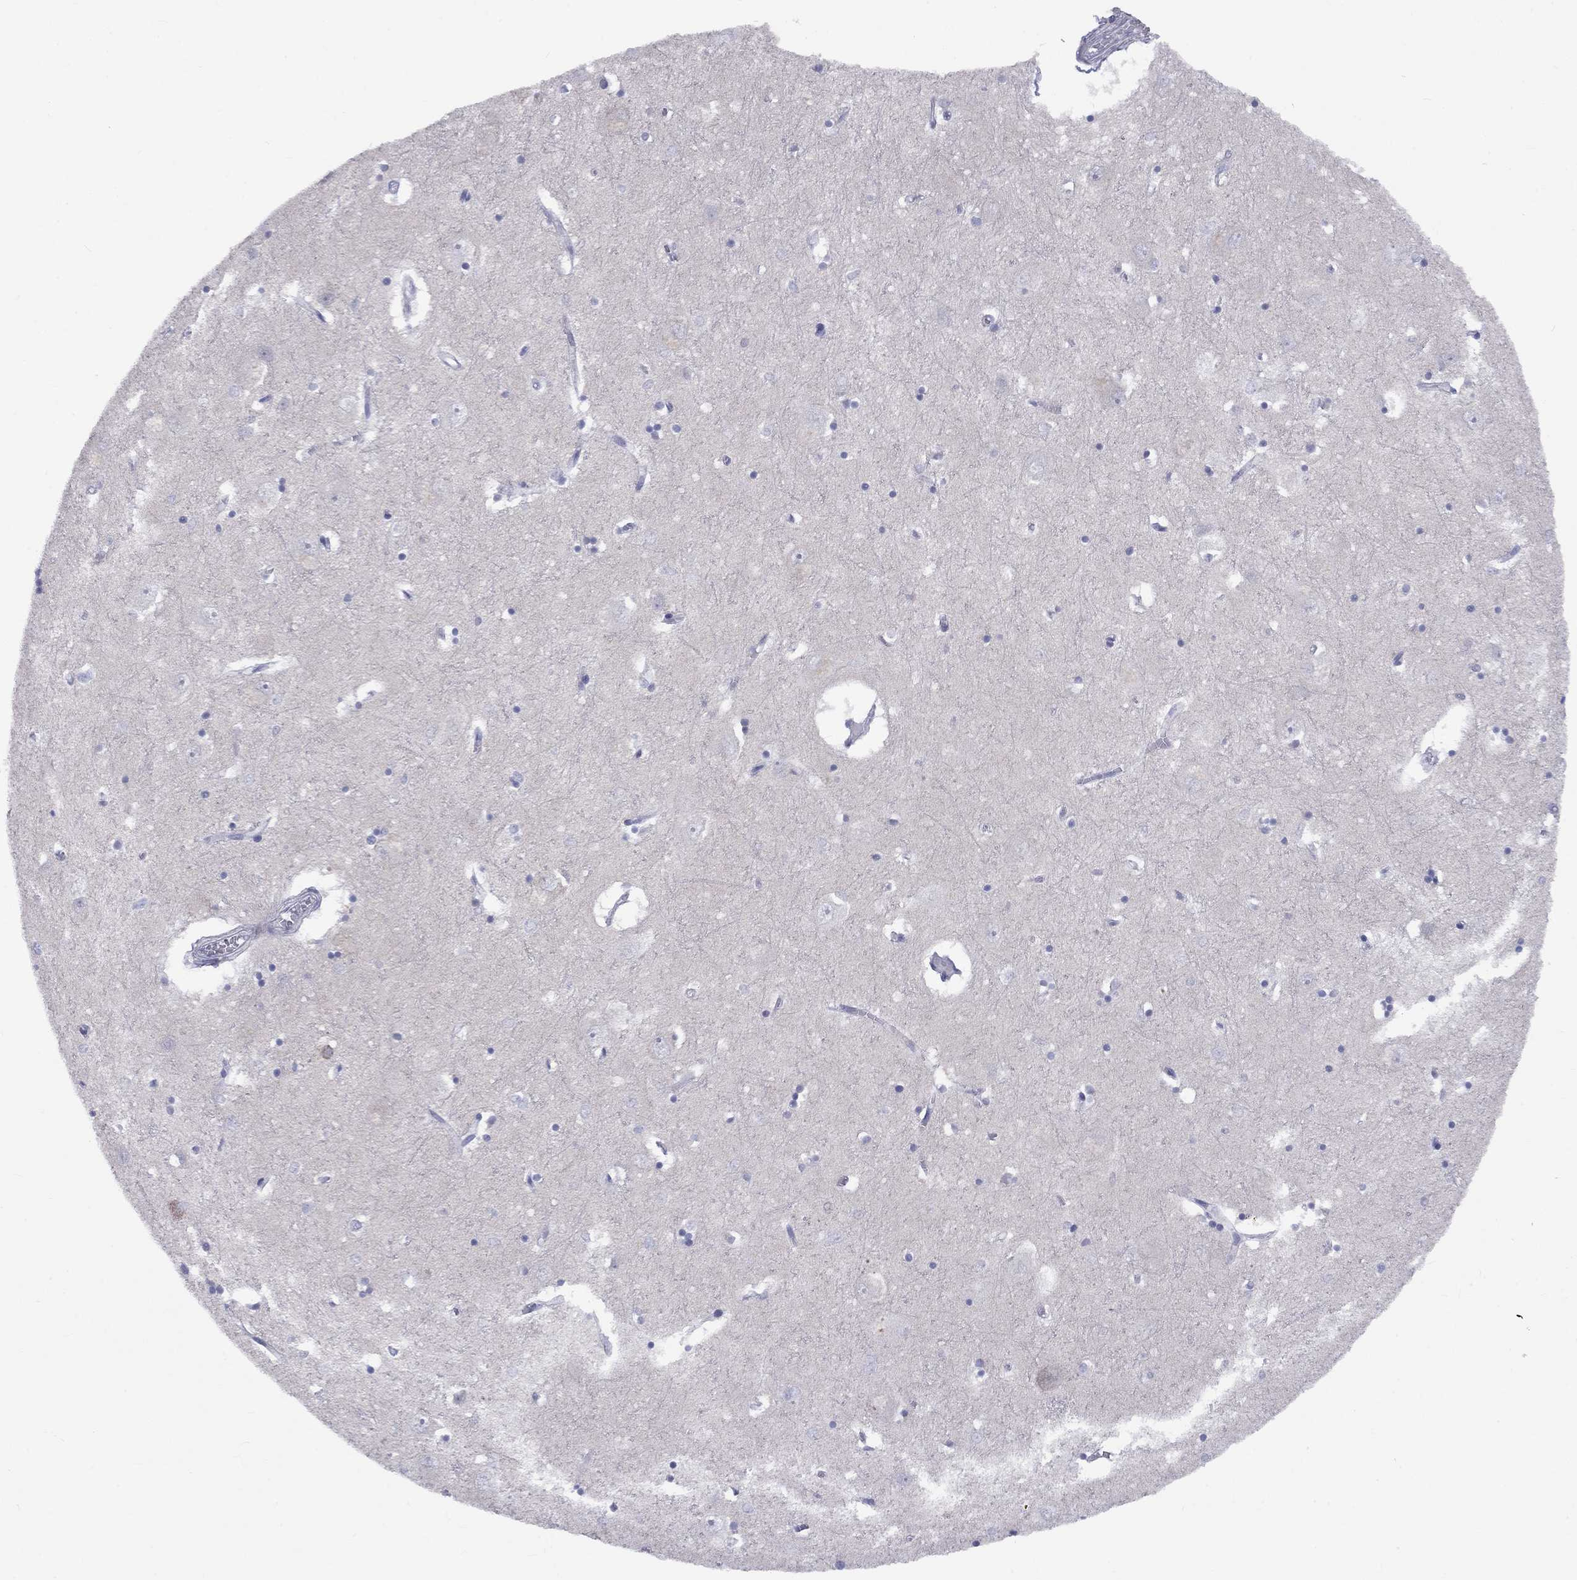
{"staining": {"intensity": "negative", "quantity": "none", "location": "none"}, "tissue": "caudate", "cell_type": "Glial cells", "image_type": "normal", "snomed": [{"axis": "morphology", "description": "Normal tissue, NOS"}, {"axis": "topography", "description": "Lateral ventricle wall"}], "caption": "There is no significant positivity in glial cells of caudate. (Immunohistochemistry (ihc), brightfield microscopy, high magnification).", "gene": "CACNA1A", "patient": {"sex": "male", "age": 54}}